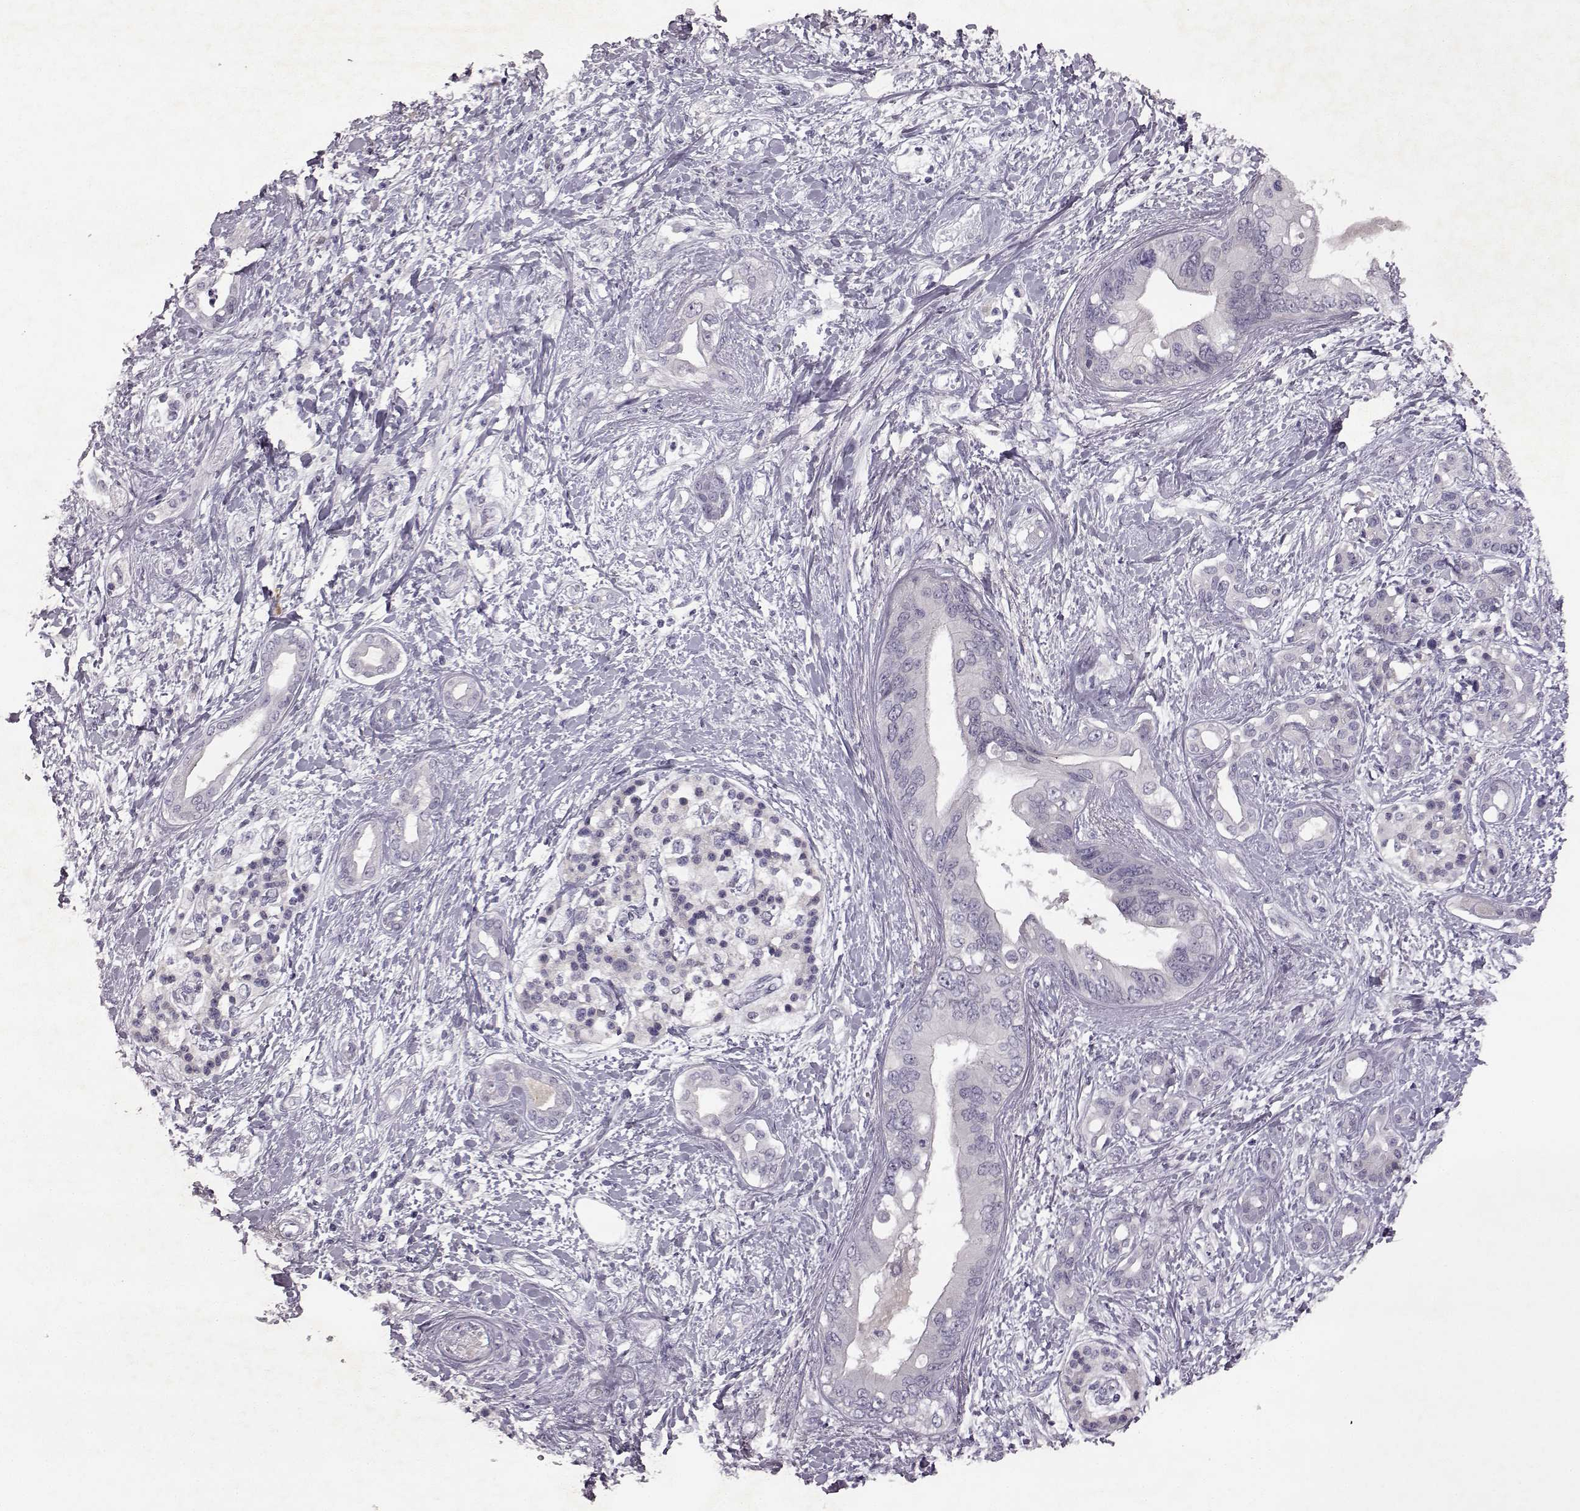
{"staining": {"intensity": "negative", "quantity": "none", "location": "none"}, "tissue": "pancreatic cancer", "cell_type": "Tumor cells", "image_type": "cancer", "snomed": [{"axis": "morphology", "description": "Adenocarcinoma, NOS"}, {"axis": "topography", "description": "Pancreas"}], "caption": "This is an IHC photomicrograph of human pancreatic adenocarcinoma. There is no staining in tumor cells.", "gene": "SPAG17", "patient": {"sex": "female", "age": 56}}